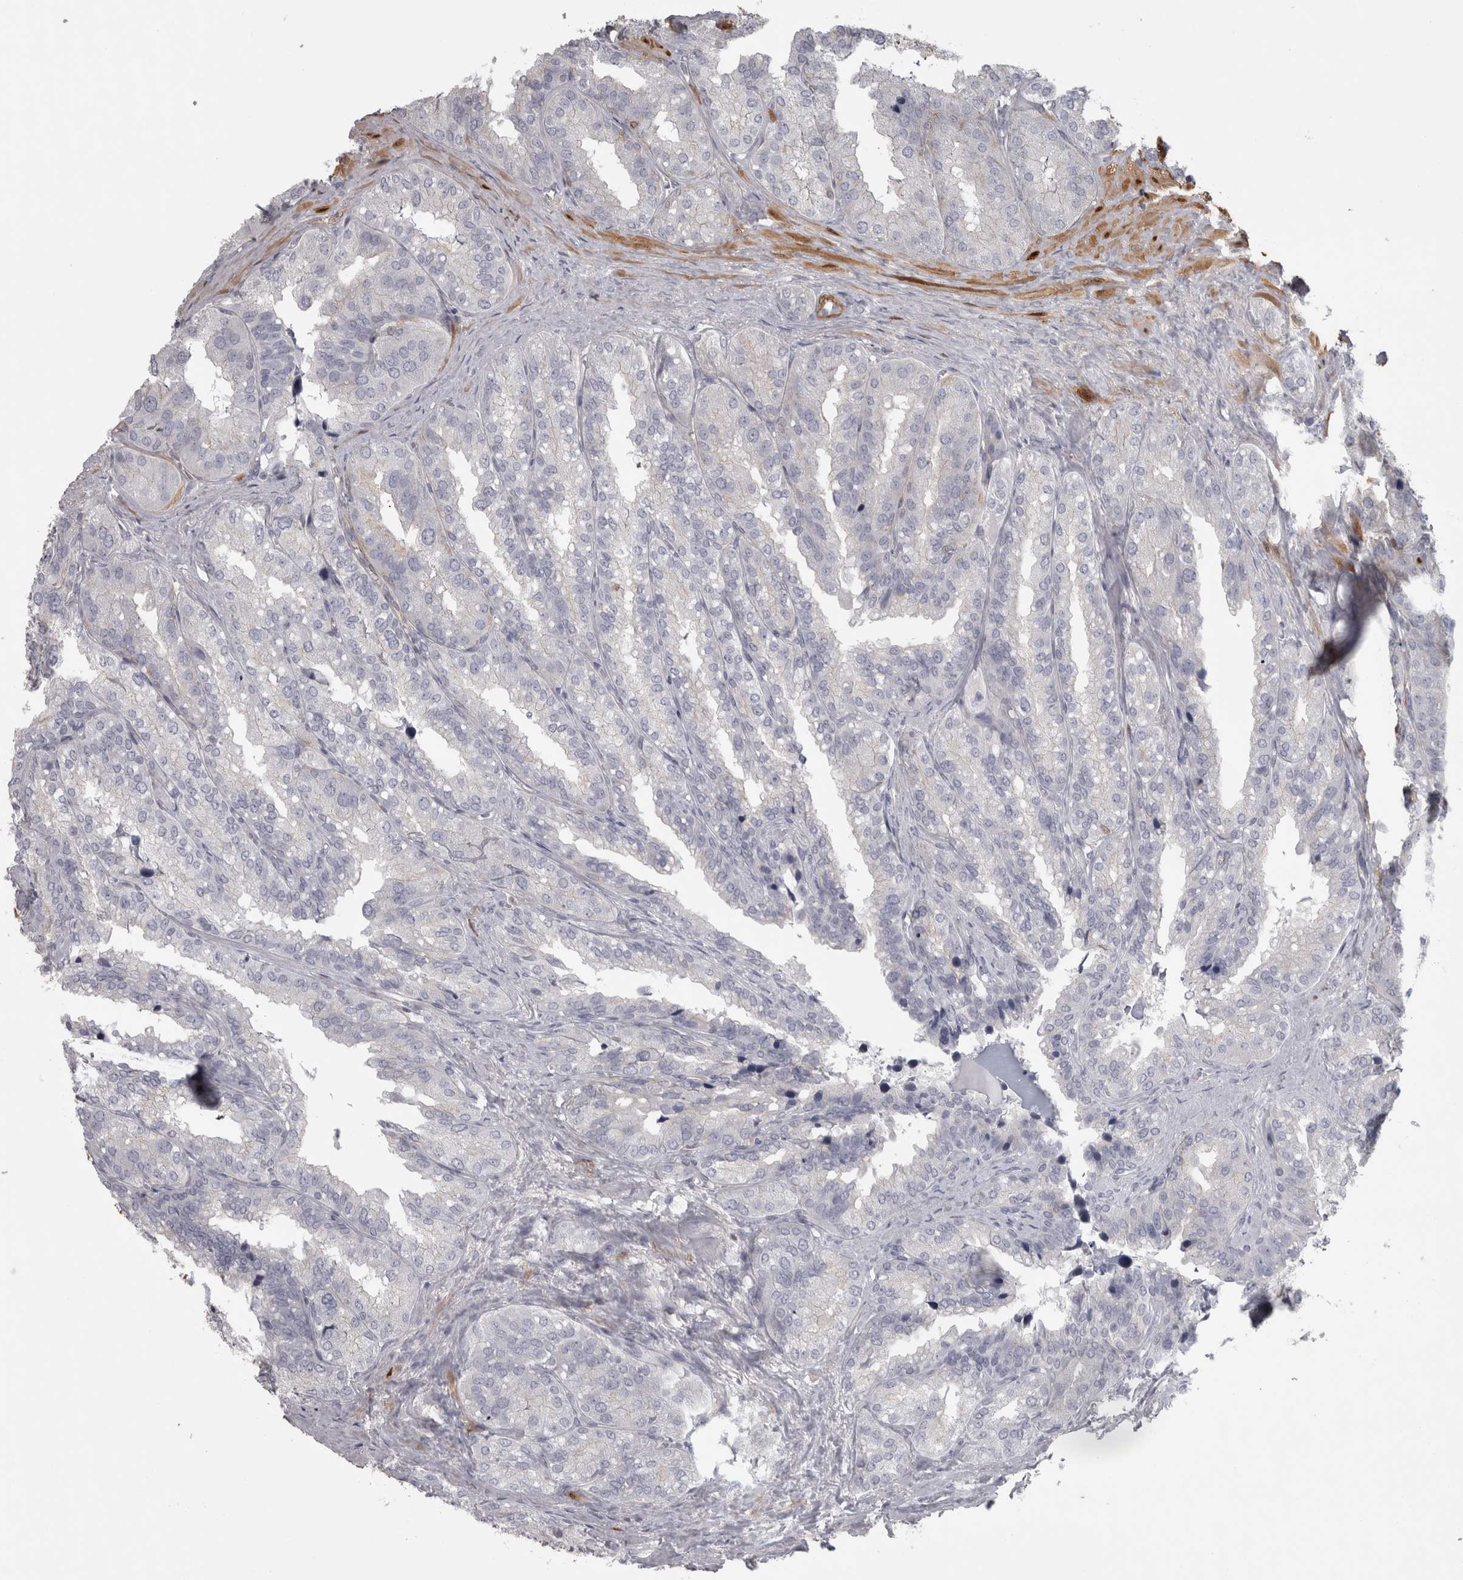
{"staining": {"intensity": "negative", "quantity": "none", "location": "none"}, "tissue": "seminal vesicle", "cell_type": "Glandular cells", "image_type": "normal", "snomed": [{"axis": "morphology", "description": "Normal tissue, NOS"}, {"axis": "topography", "description": "Prostate"}, {"axis": "topography", "description": "Seminal veicle"}], "caption": "Immunohistochemical staining of benign human seminal vesicle exhibits no significant staining in glandular cells. (Stains: DAB immunohistochemistry (IHC) with hematoxylin counter stain, Microscopy: brightfield microscopy at high magnification).", "gene": "PPP1R12B", "patient": {"sex": "male", "age": 51}}